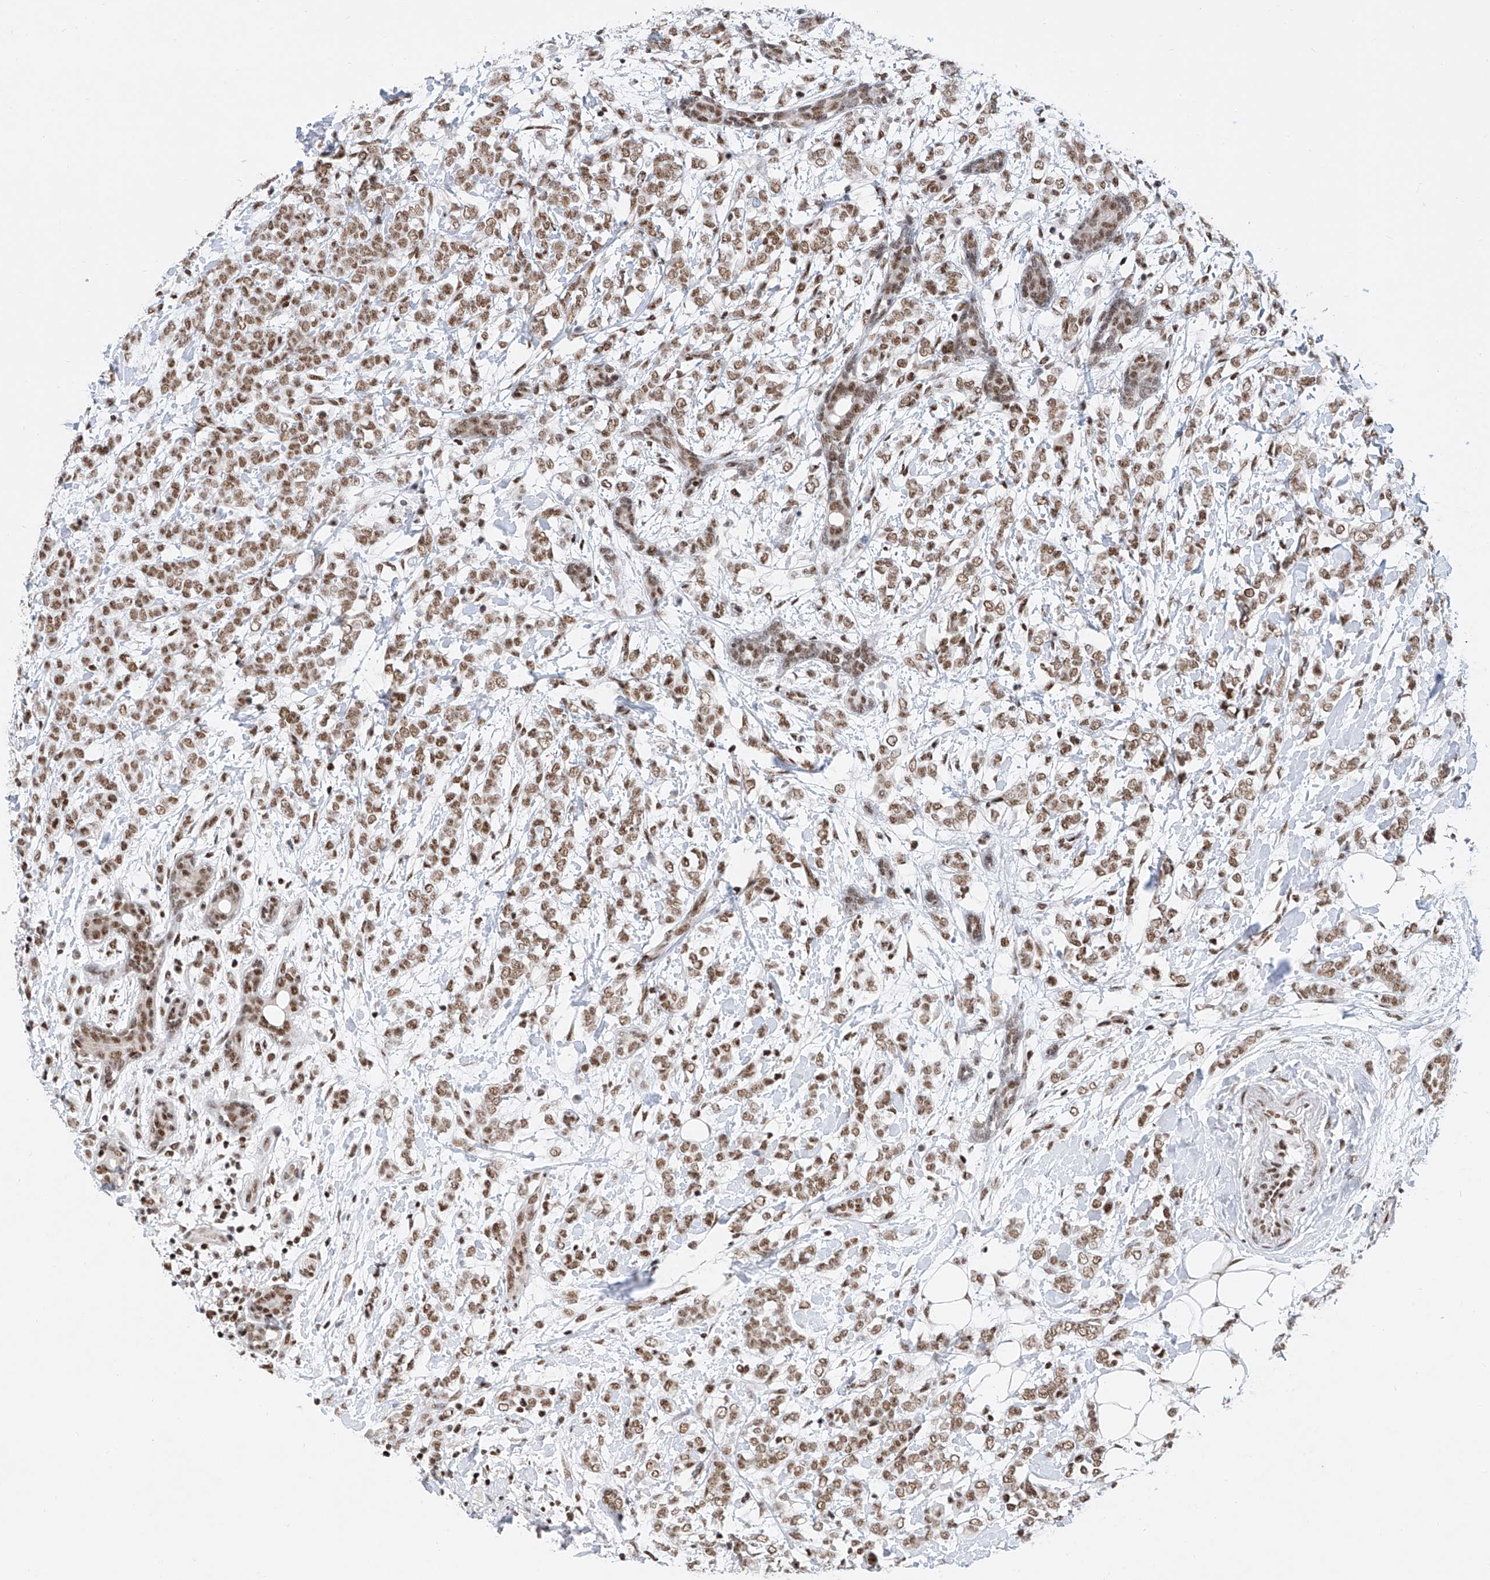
{"staining": {"intensity": "moderate", "quantity": ">75%", "location": "nuclear"}, "tissue": "breast cancer", "cell_type": "Tumor cells", "image_type": "cancer", "snomed": [{"axis": "morphology", "description": "Normal tissue, NOS"}, {"axis": "morphology", "description": "Lobular carcinoma"}, {"axis": "topography", "description": "Breast"}], "caption": "A histopathology image of breast cancer stained for a protein reveals moderate nuclear brown staining in tumor cells.", "gene": "TAF4", "patient": {"sex": "female", "age": 47}}